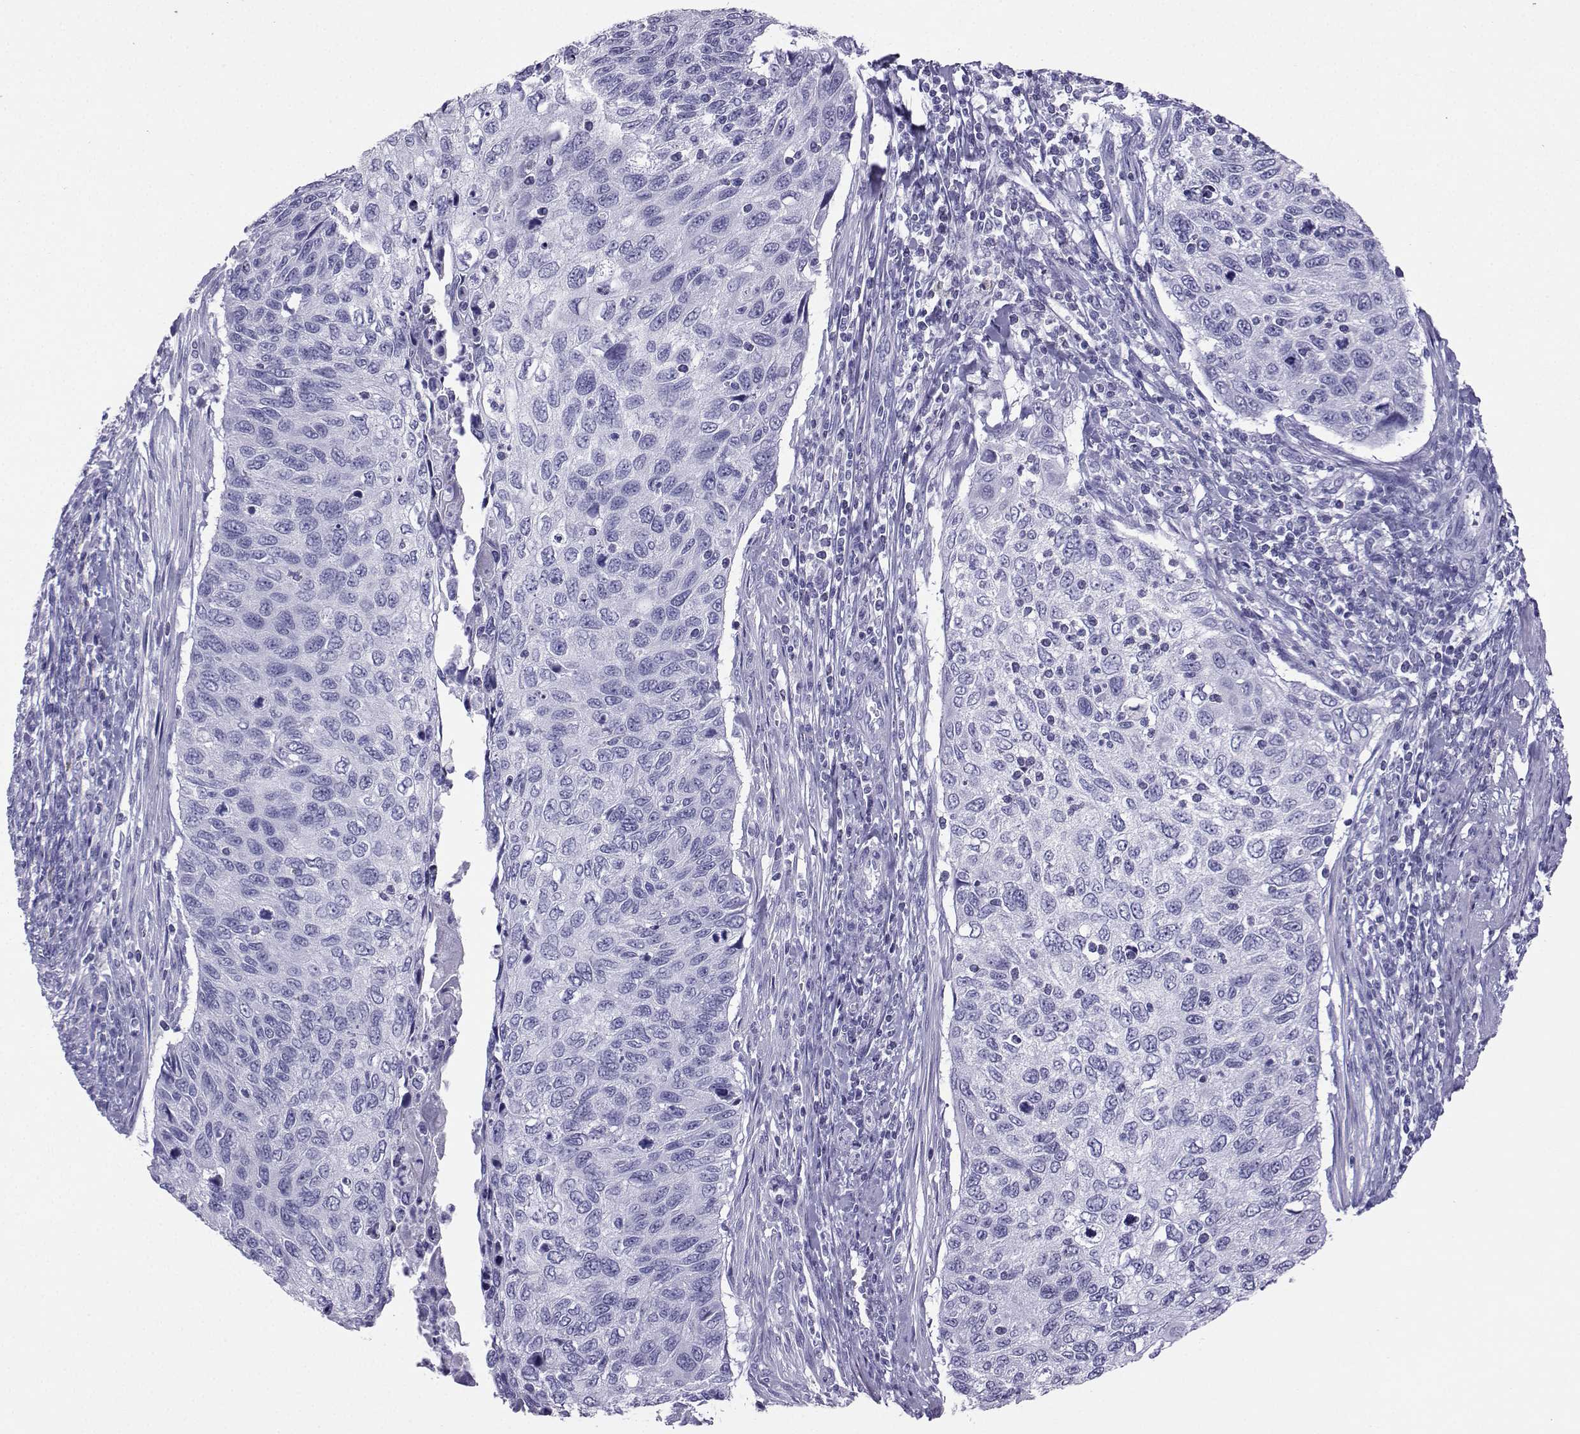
{"staining": {"intensity": "negative", "quantity": "none", "location": "none"}, "tissue": "cervical cancer", "cell_type": "Tumor cells", "image_type": "cancer", "snomed": [{"axis": "morphology", "description": "Squamous cell carcinoma, NOS"}, {"axis": "topography", "description": "Cervix"}], "caption": "DAB immunohistochemical staining of cervical cancer (squamous cell carcinoma) demonstrates no significant positivity in tumor cells. Brightfield microscopy of immunohistochemistry stained with DAB (brown) and hematoxylin (blue), captured at high magnification.", "gene": "LORICRIN", "patient": {"sex": "female", "age": 70}}